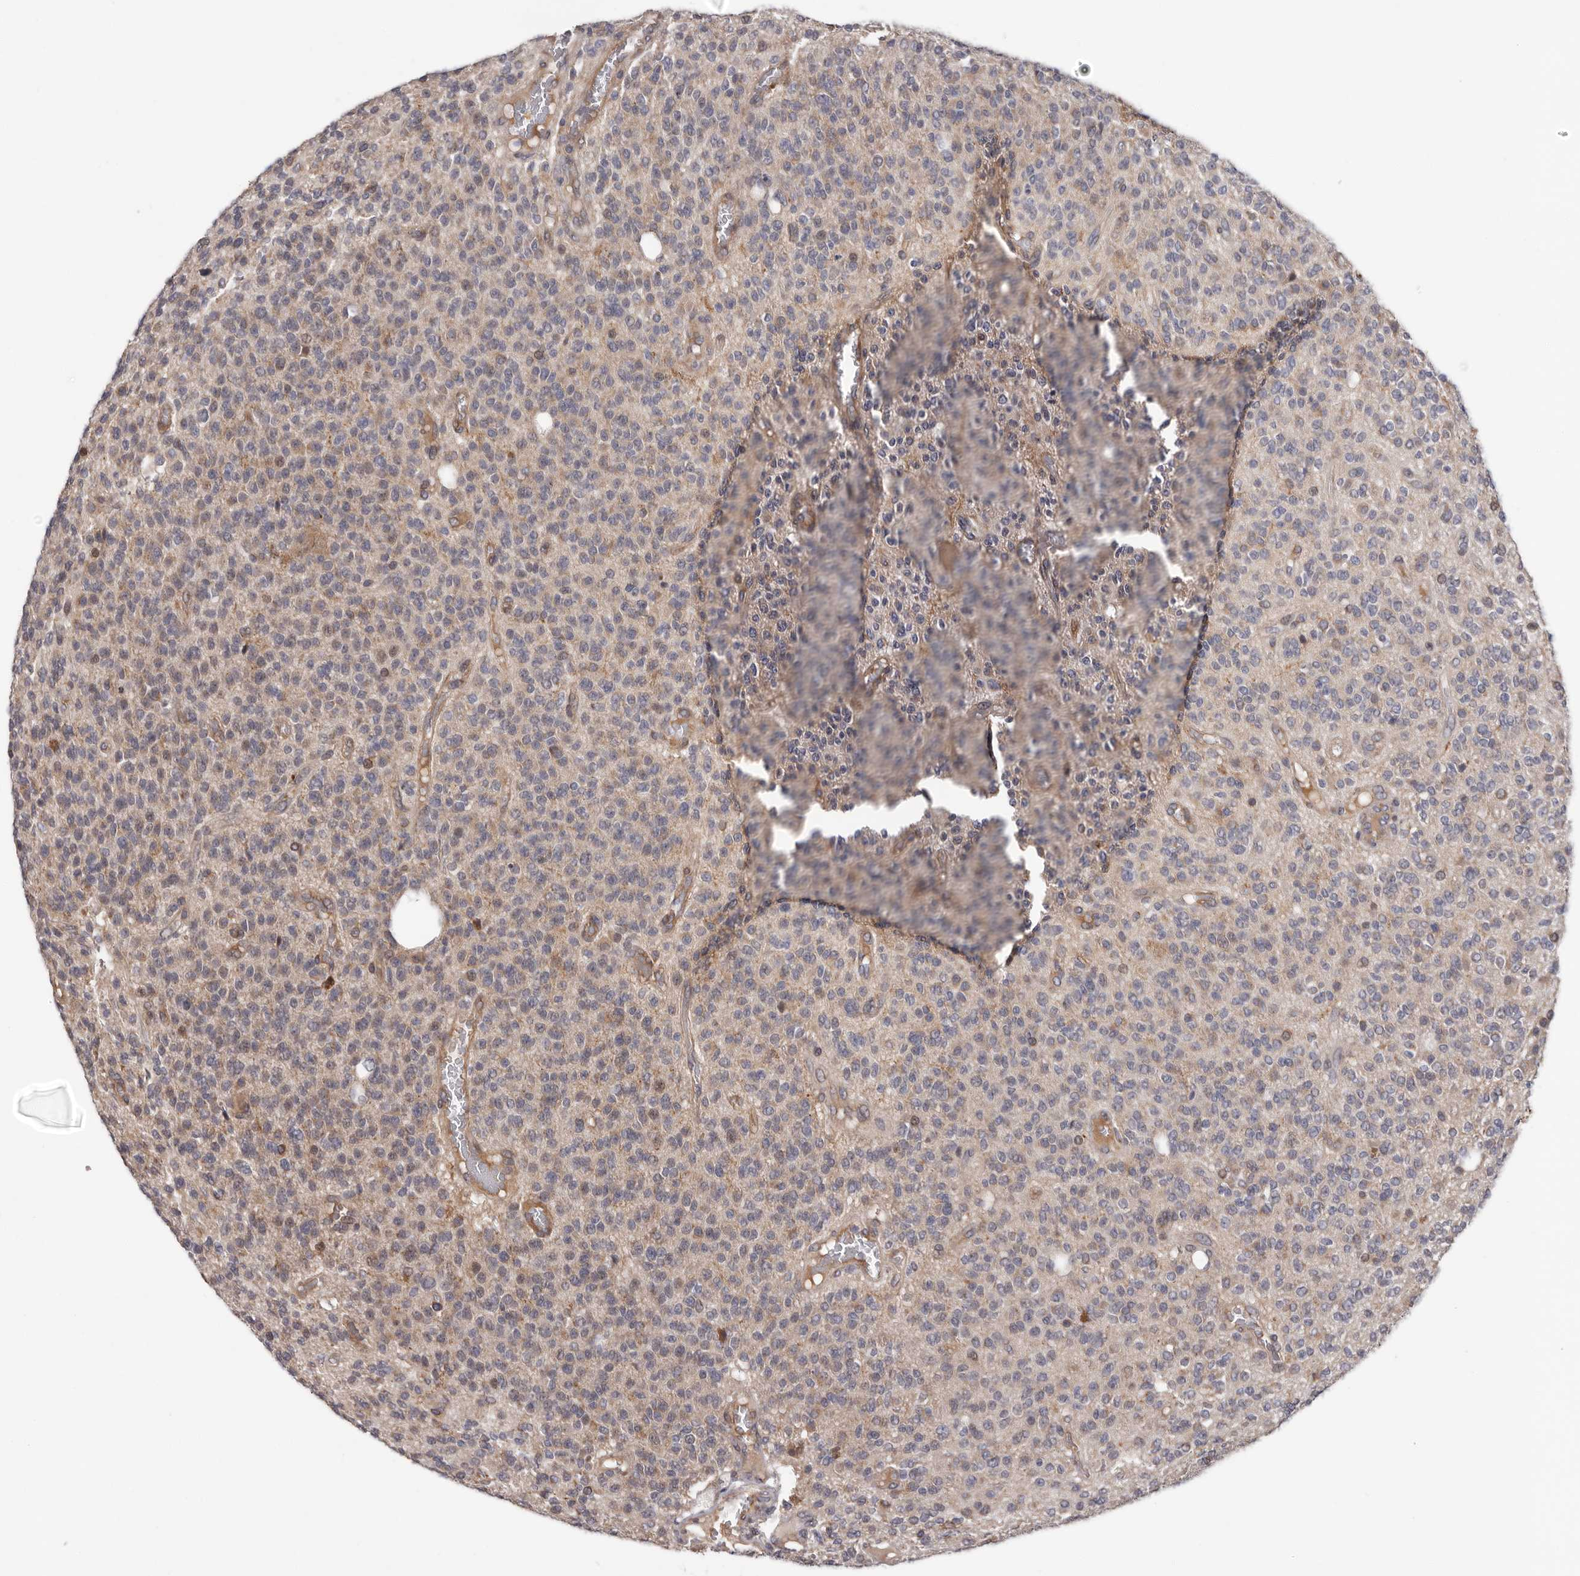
{"staining": {"intensity": "weak", "quantity": "25%-75%", "location": "cytoplasmic/membranous,nuclear"}, "tissue": "glioma", "cell_type": "Tumor cells", "image_type": "cancer", "snomed": [{"axis": "morphology", "description": "Glioma, malignant, High grade"}, {"axis": "topography", "description": "Brain"}], "caption": "Immunohistochemistry of malignant high-grade glioma demonstrates low levels of weak cytoplasmic/membranous and nuclear positivity in about 25%-75% of tumor cells.", "gene": "MED8", "patient": {"sex": "male", "age": 34}}